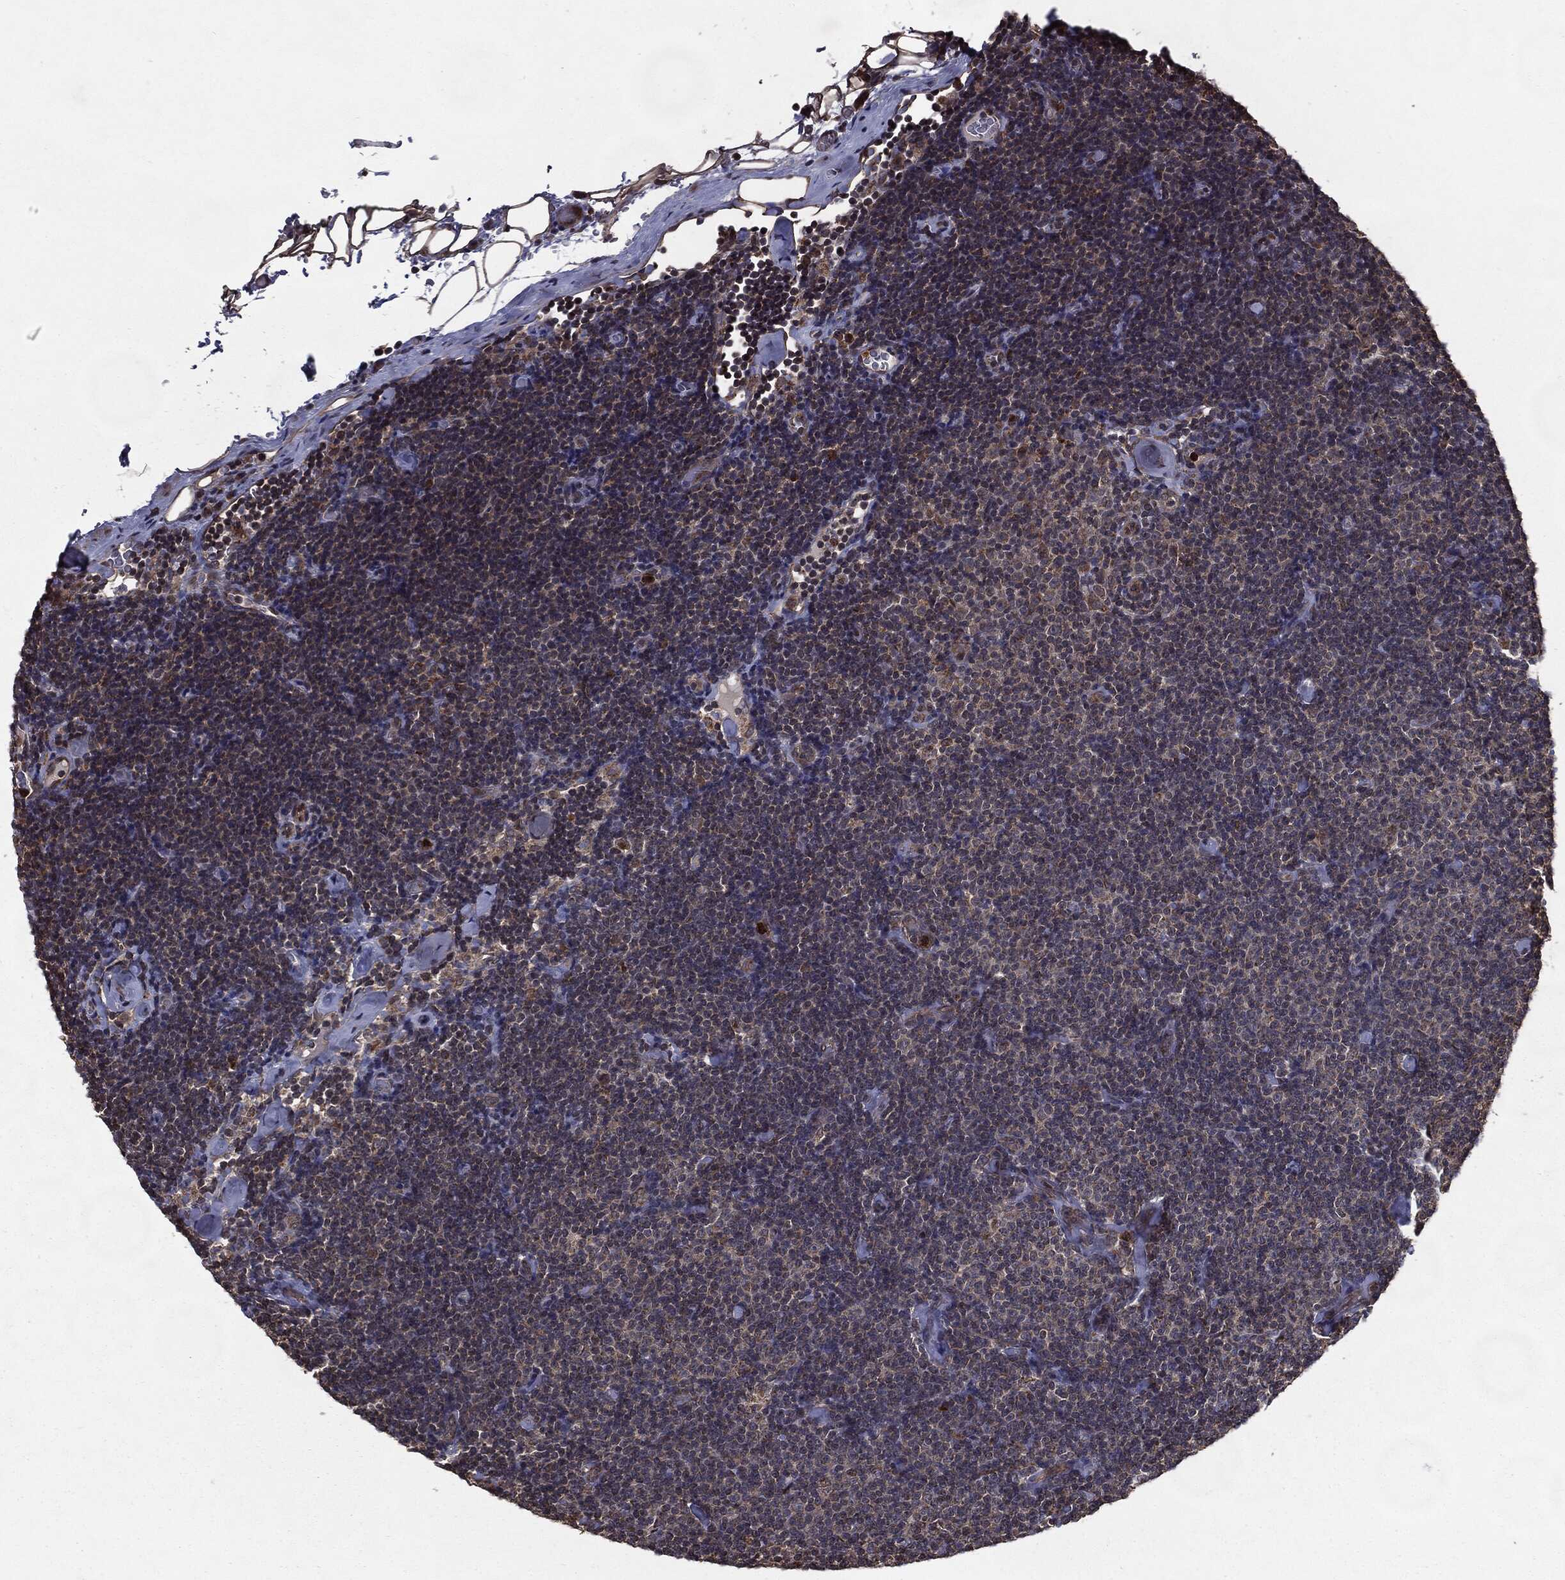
{"staining": {"intensity": "negative", "quantity": "none", "location": "none"}, "tissue": "lymphoma", "cell_type": "Tumor cells", "image_type": "cancer", "snomed": [{"axis": "morphology", "description": "Malignant lymphoma, non-Hodgkin's type, Low grade"}, {"axis": "topography", "description": "Lymph node"}], "caption": "IHC micrograph of neoplastic tissue: lymphoma stained with DAB (3,3'-diaminobenzidine) demonstrates no significant protein expression in tumor cells. (Brightfield microscopy of DAB (3,3'-diaminobenzidine) IHC at high magnification).", "gene": "HDAC5", "patient": {"sex": "male", "age": 81}}